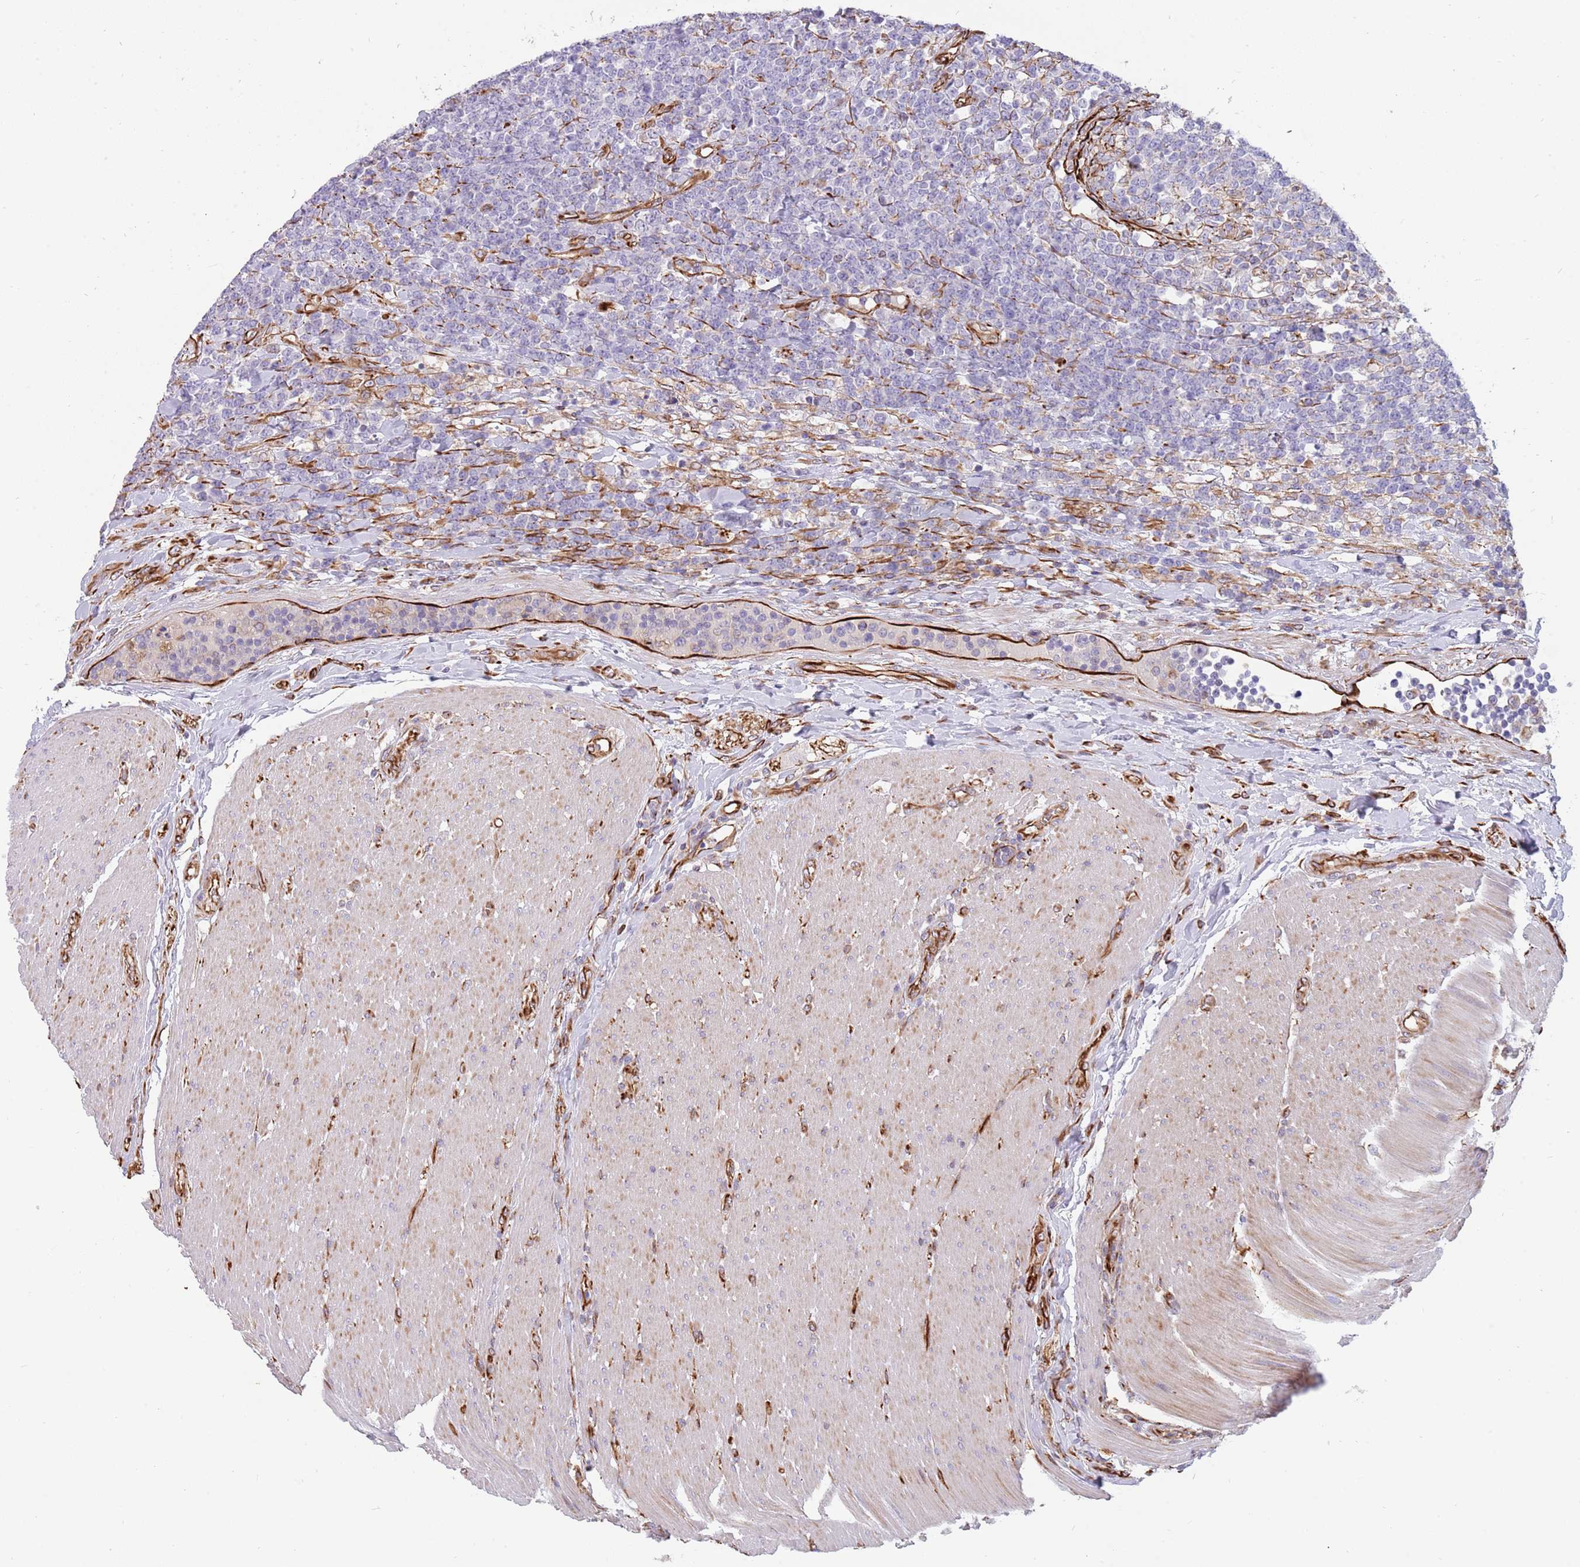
{"staining": {"intensity": "negative", "quantity": "none", "location": "none"}, "tissue": "lymphoma", "cell_type": "Tumor cells", "image_type": "cancer", "snomed": [{"axis": "morphology", "description": "Malignant lymphoma, non-Hodgkin's type, High grade"}, {"axis": "topography", "description": "Small intestine"}], "caption": "Tumor cells show no significant protein staining in high-grade malignant lymphoma, non-Hodgkin's type.", "gene": "MOGAT1", "patient": {"sex": "male", "age": 8}}